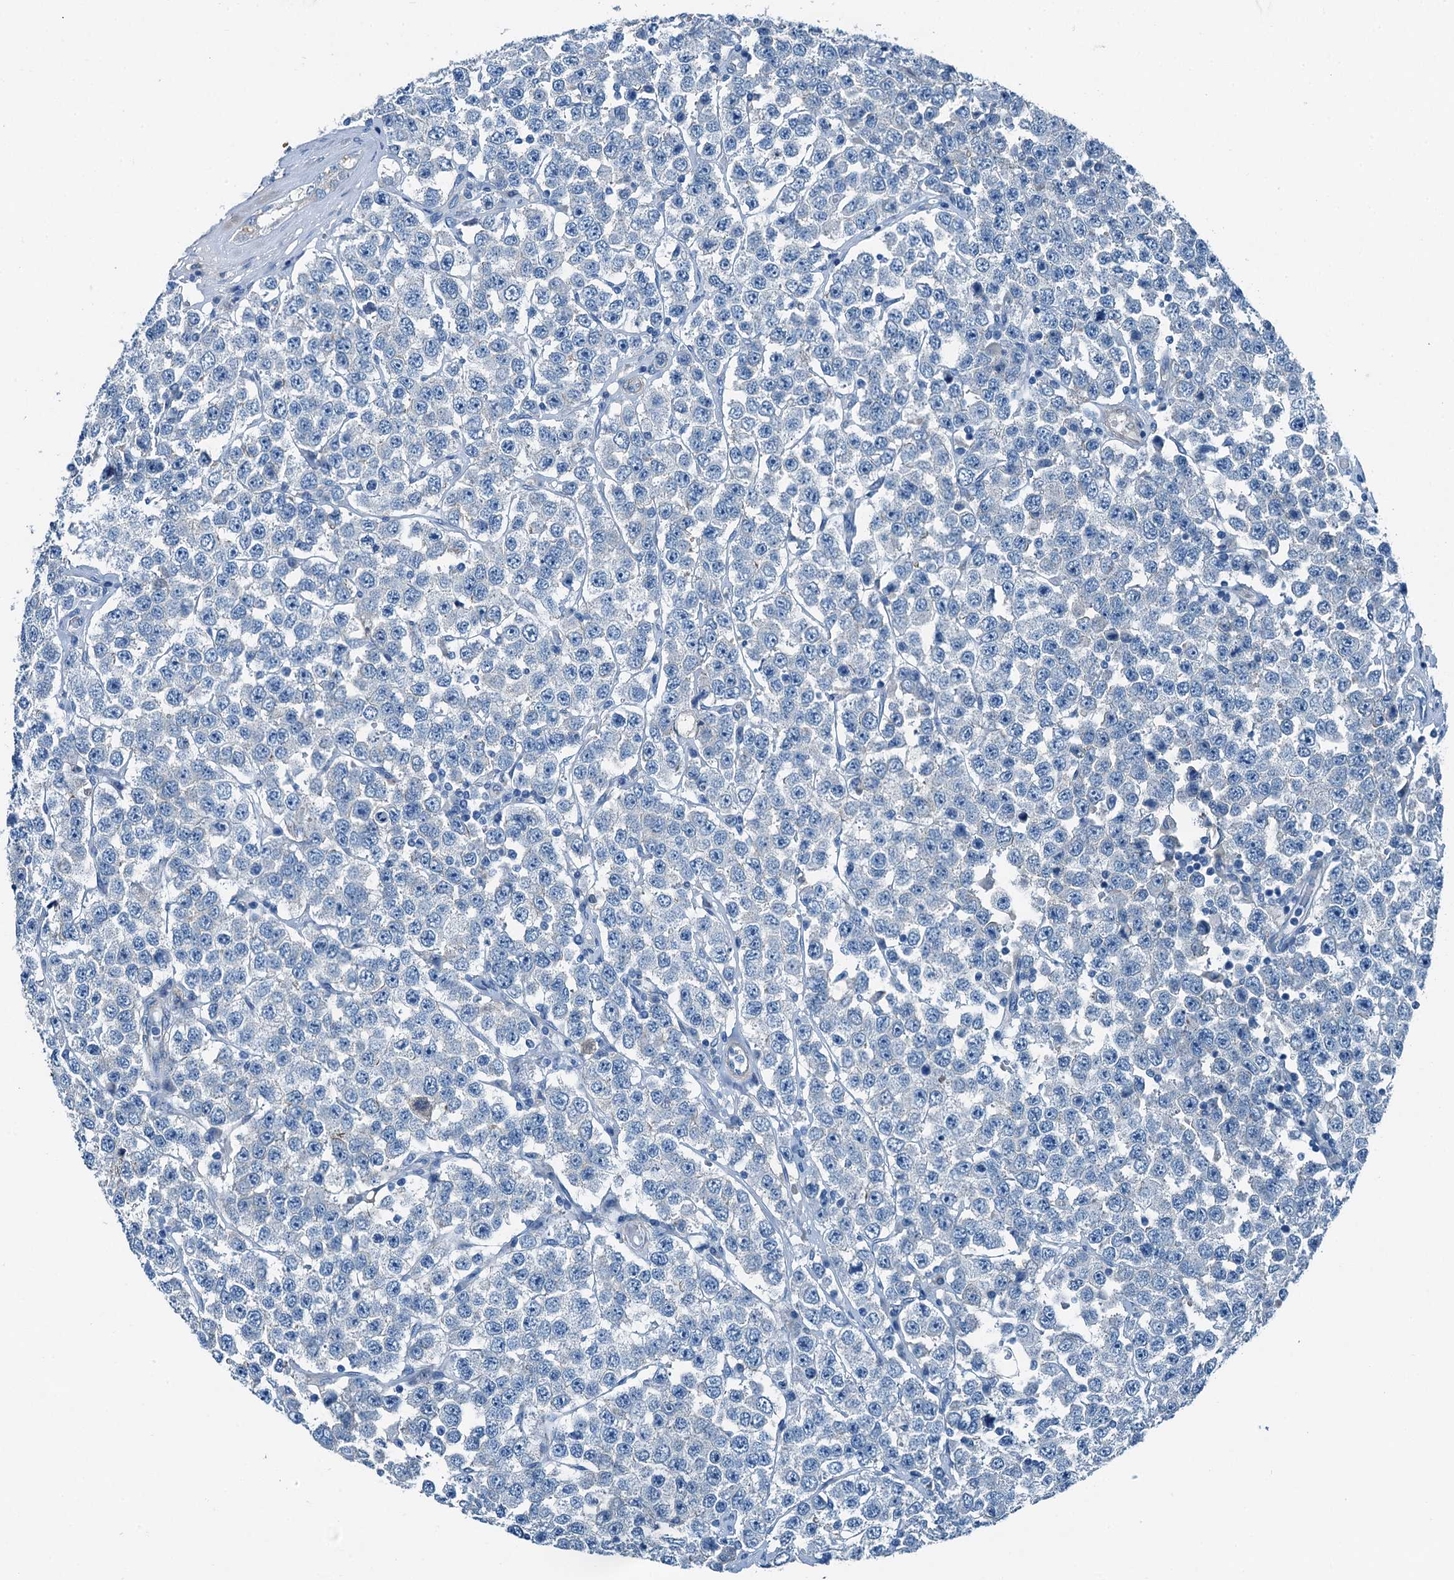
{"staining": {"intensity": "negative", "quantity": "none", "location": "none"}, "tissue": "testis cancer", "cell_type": "Tumor cells", "image_type": "cancer", "snomed": [{"axis": "morphology", "description": "Seminoma, NOS"}, {"axis": "topography", "description": "Testis"}], "caption": "DAB (3,3'-diaminobenzidine) immunohistochemical staining of seminoma (testis) shows no significant expression in tumor cells.", "gene": "RAB3IL1", "patient": {"sex": "male", "age": 28}}